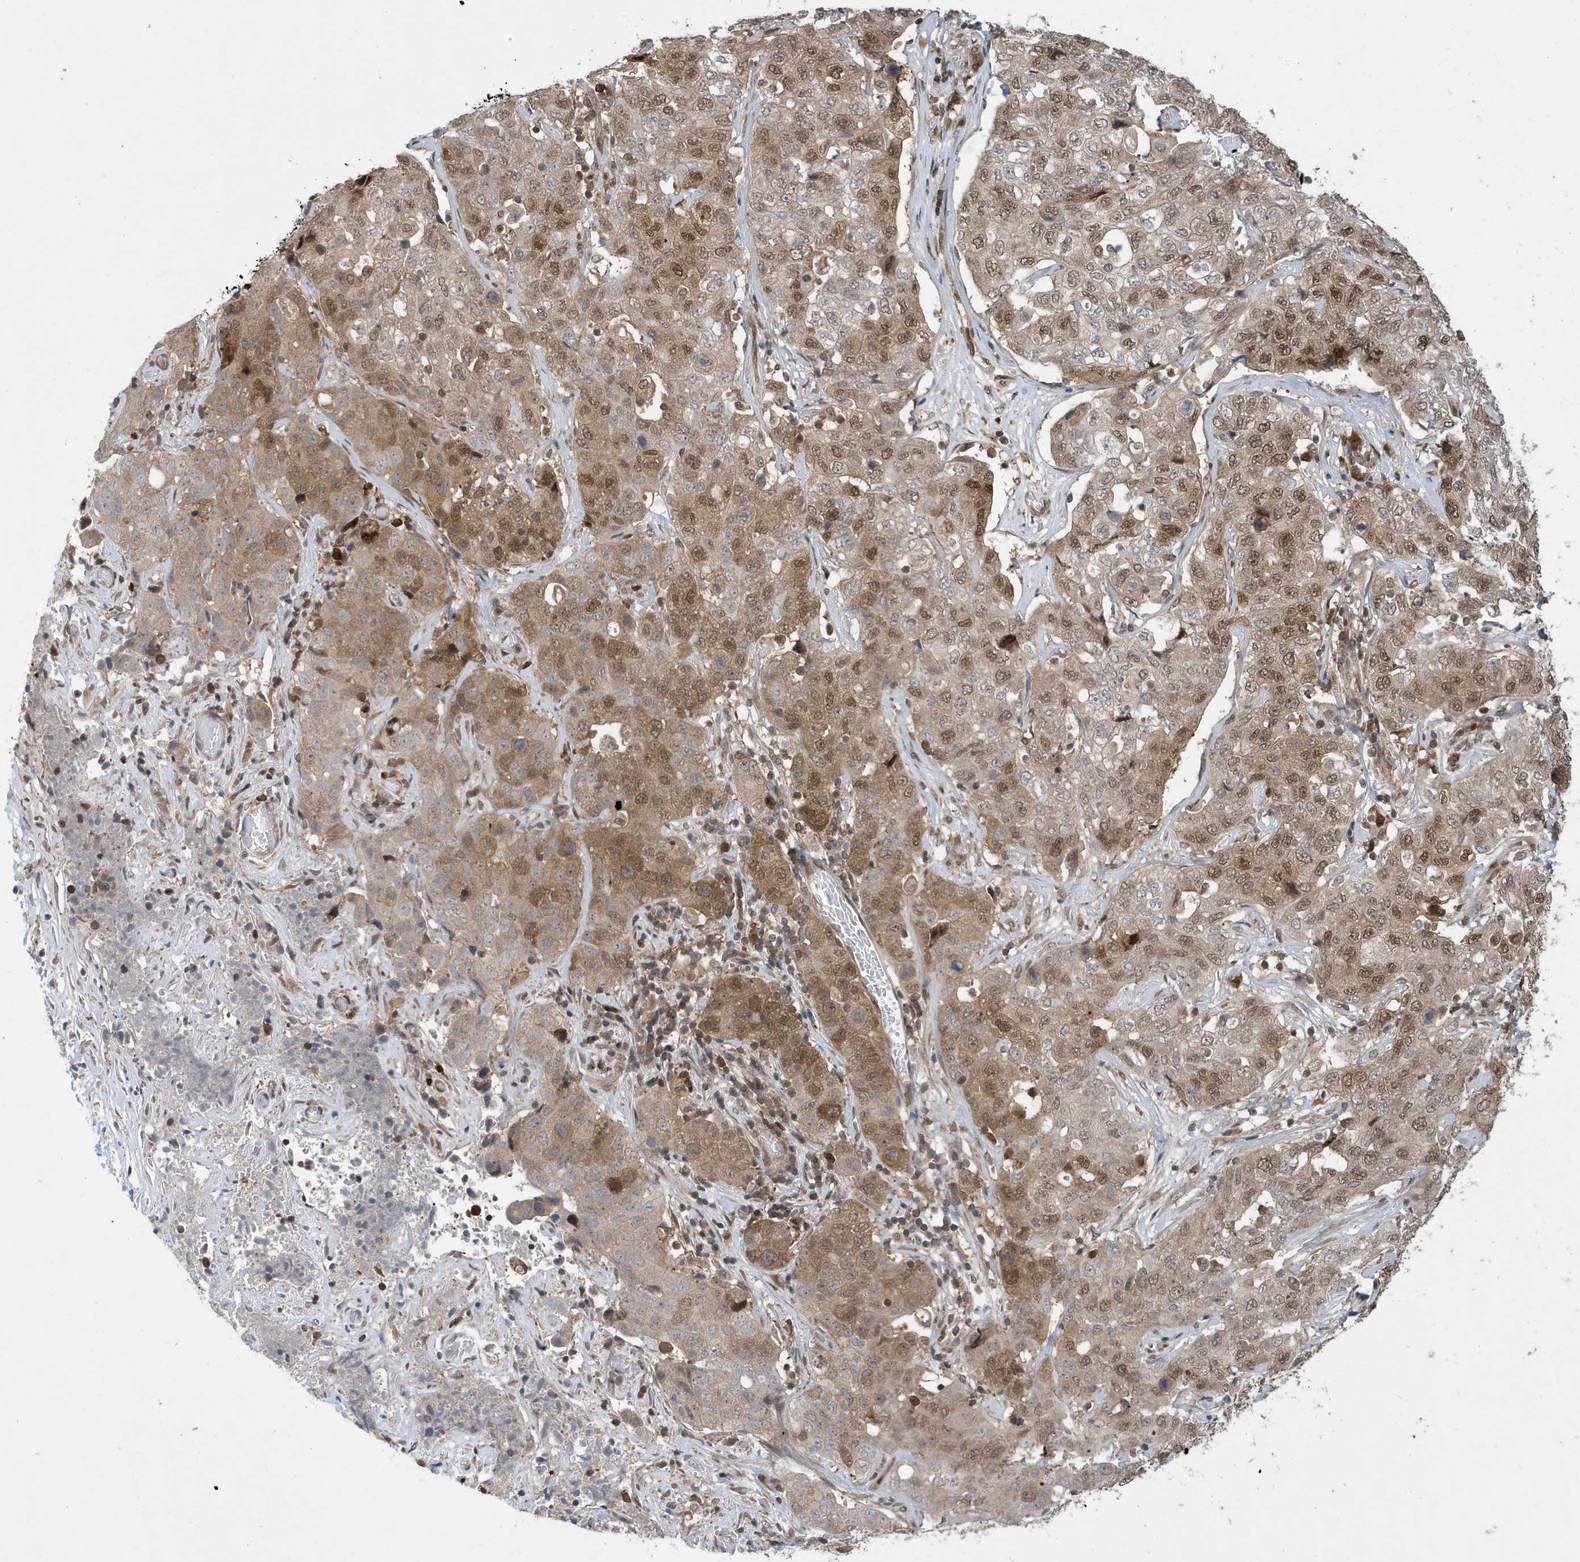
{"staining": {"intensity": "moderate", "quantity": ">75%", "location": "cytoplasmic/membranous,nuclear"}, "tissue": "stomach cancer", "cell_type": "Tumor cells", "image_type": "cancer", "snomed": [{"axis": "morphology", "description": "Normal tissue, NOS"}, {"axis": "morphology", "description": "Adenocarcinoma, NOS"}, {"axis": "topography", "description": "Lymph node"}, {"axis": "topography", "description": "Stomach"}], "caption": "Tumor cells display medium levels of moderate cytoplasmic/membranous and nuclear staining in about >75% of cells in stomach cancer (adenocarcinoma). The staining was performed using DAB (3,3'-diaminobenzidine) to visualize the protein expression in brown, while the nuclei were stained in blue with hematoxylin (Magnification: 20x).", "gene": "UBQLN1", "patient": {"sex": "male", "age": 48}}